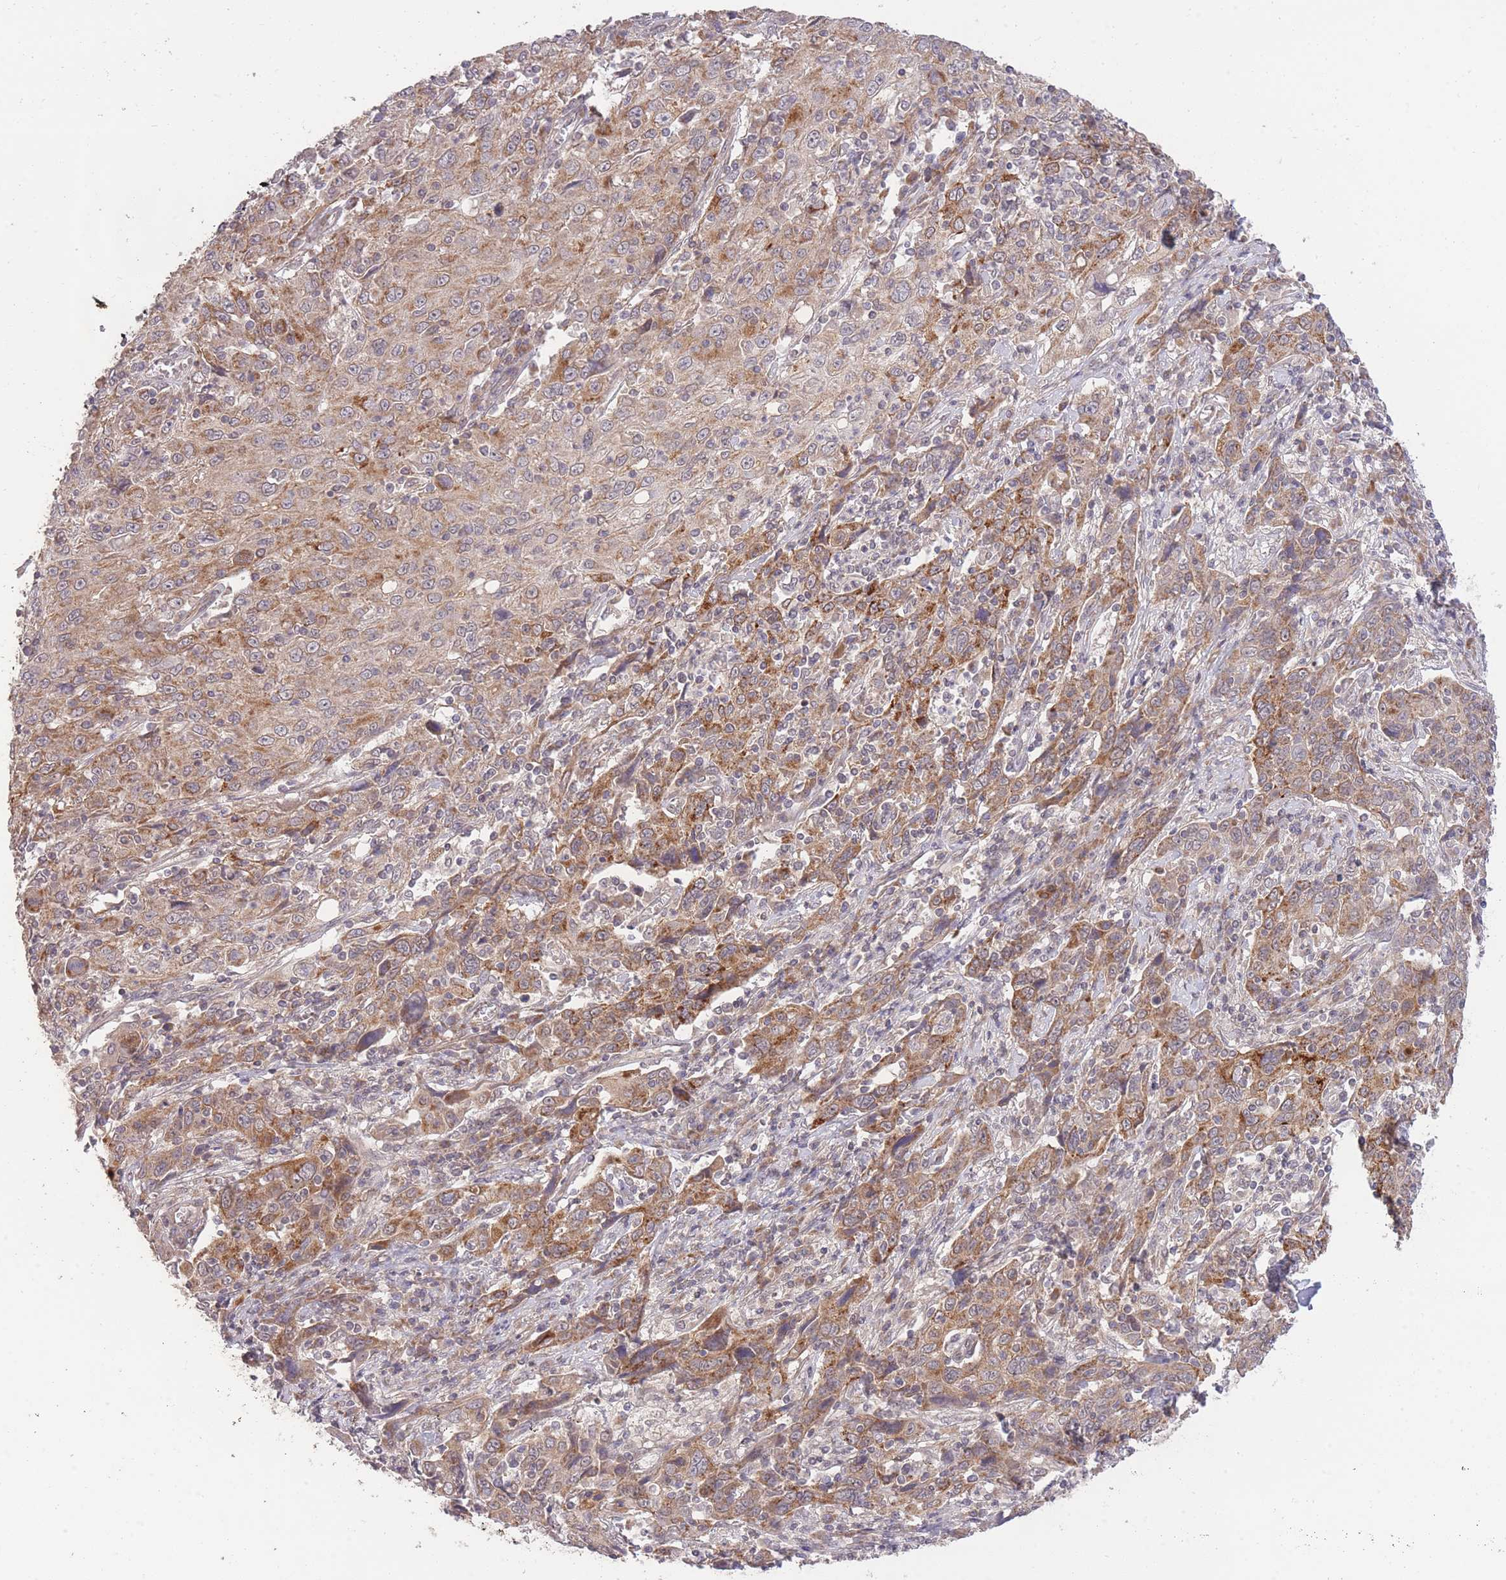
{"staining": {"intensity": "moderate", "quantity": ">75%", "location": "cytoplasmic/membranous"}, "tissue": "cervical cancer", "cell_type": "Tumor cells", "image_type": "cancer", "snomed": [{"axis": "morphology", "description": "Squamous cell carcinoma, NOS"}, {"axis": "topography", "description": "Cervix"}], "caption": "DAB (3,3'-diaminobenzidine) immunohistochemical staining of human cervical cancer (squamous cell carcinoma) demonstrates moderate cytoplasmic/membranous protein staining in about >75% of tumor cells. (Brightfield microscopy of DAB IHC at high magnification).", "gene": "ELOA2", "patient": {"sex": "female", "age": 46}}